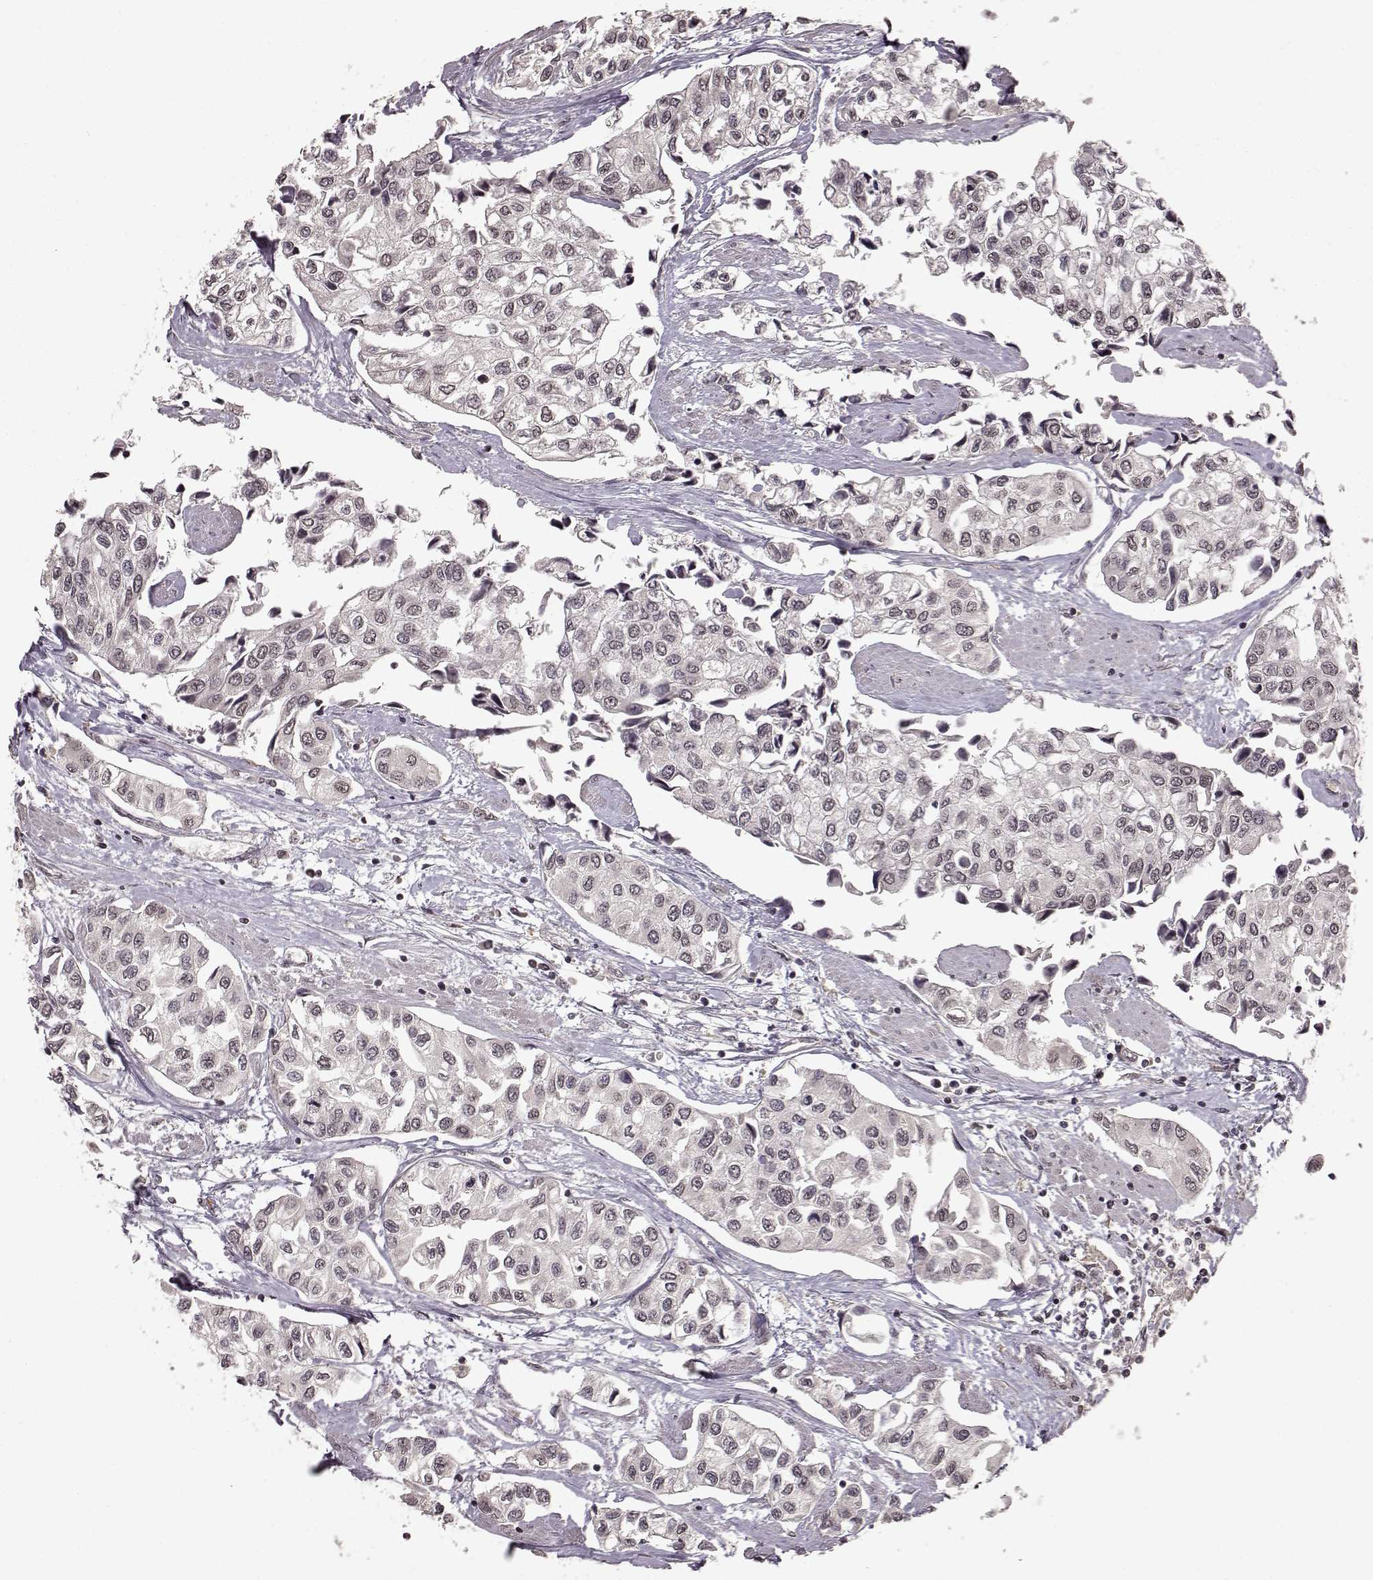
{"staining": {"intensity": "negative", "quantity": "none", "location": "none"}, "tissue": "urothelial cancer", "cell_type": "Tumor cells", "image_type": "cancer", "snomed": [{"axis": "morphology", "description": "Urothelial carcinoma, High grade"}, {"axis": "topography", "description": "Urinary bladder"}], "caption": "Urothelial carcinoma (high-grade) was stained to show a protein in brown. There is no significant positivity in tumor cells.", "gene": "NTRK2", "patient": {"sex": "male", "age": 73}}